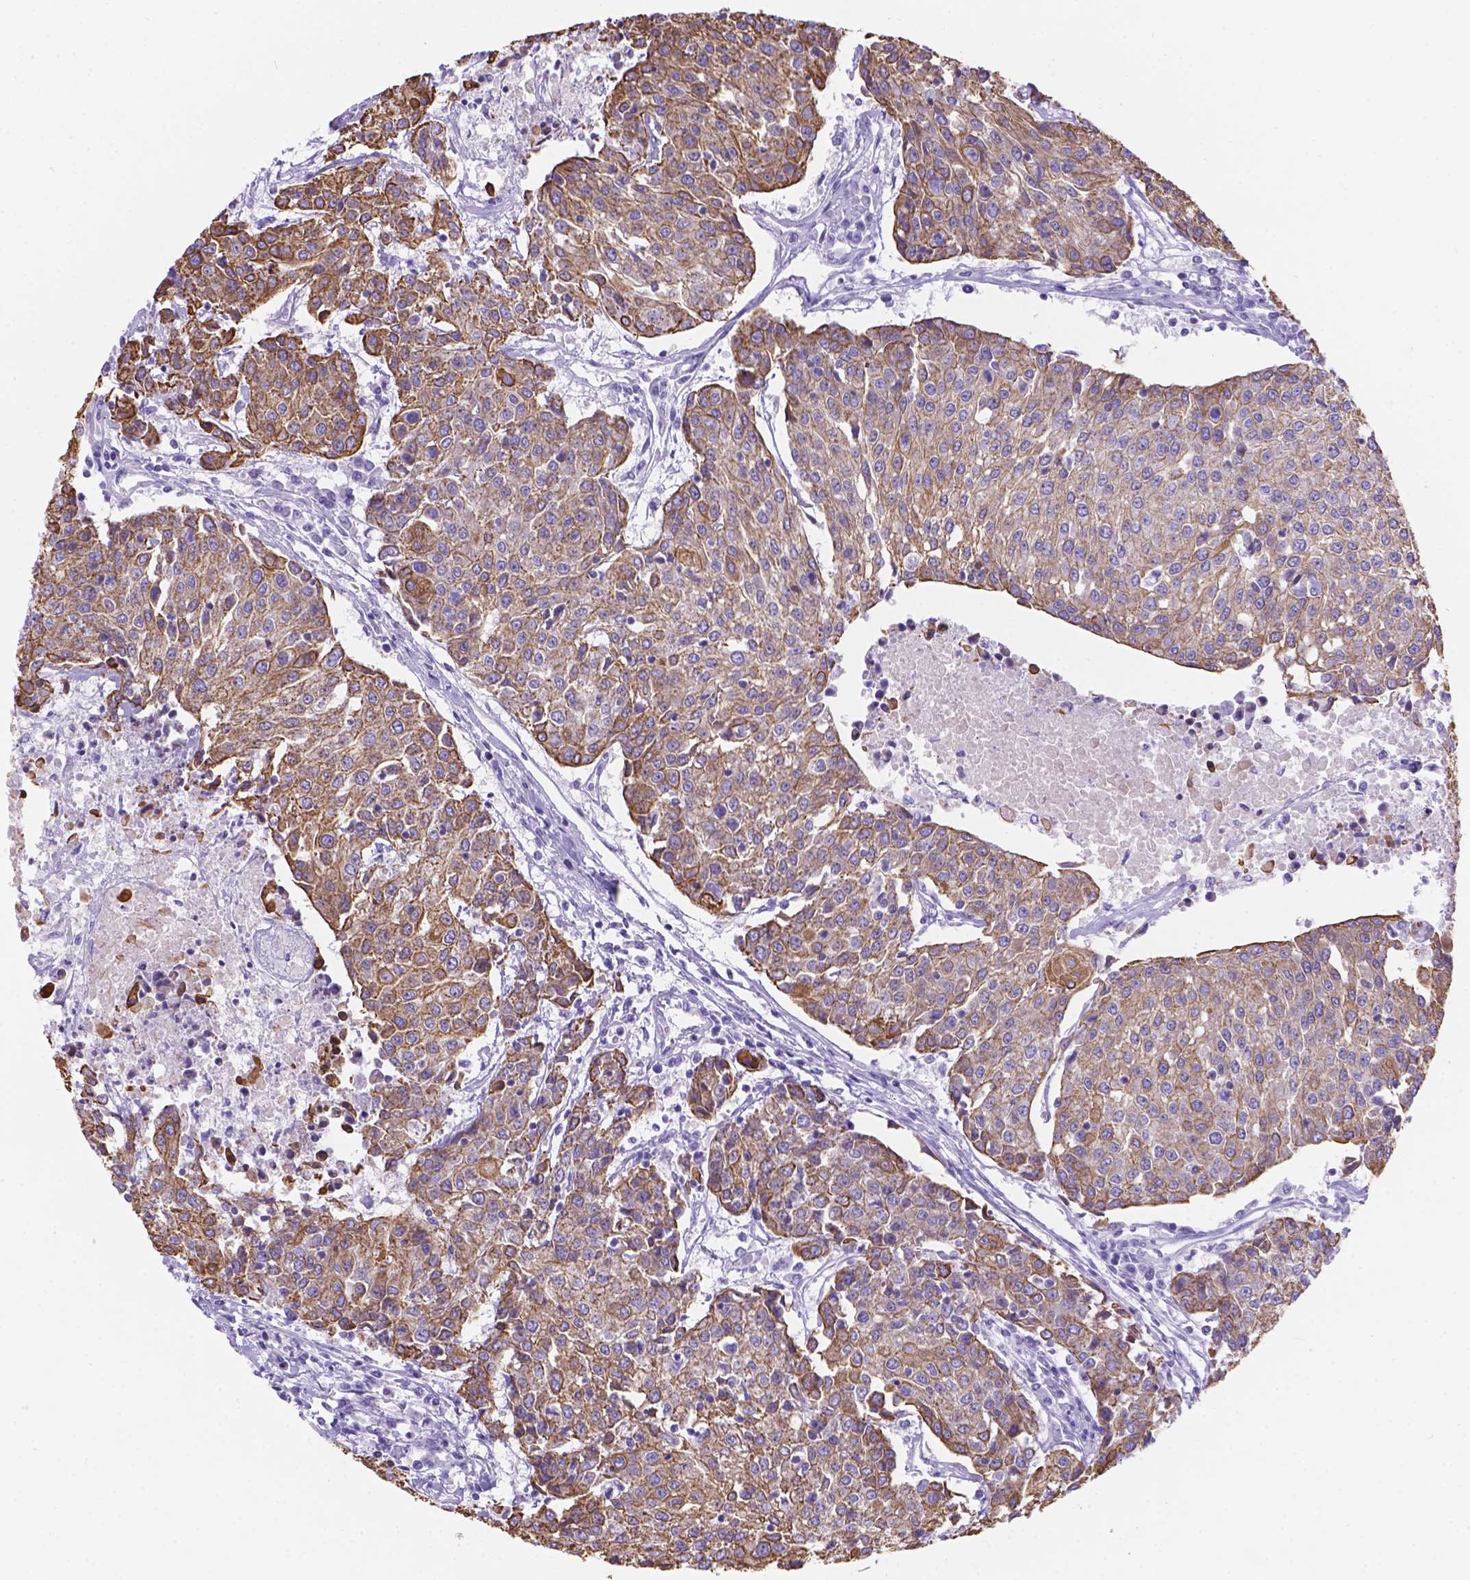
{"staining": {"intensity": "moderate", "quantity": ">75%", "location": "cytoplasmic/membranous"}, "tissue": "urothelial cancer", "cell_type": "Tumor cells", "image_type": "cancer", "snomed": [{"axis": "morphology", "description": "Urothelial carcinoma, High grade"}, {"axis": "topography", "description": "Urinary bladder"}], "caption": "High-grade urothelial carcinoma tissue shows moderate cytoplasmic/membranous staining in approximately >75% of tumor cells", "gene": "DMWD", "patient": {"sex": "female", "age": 85}}